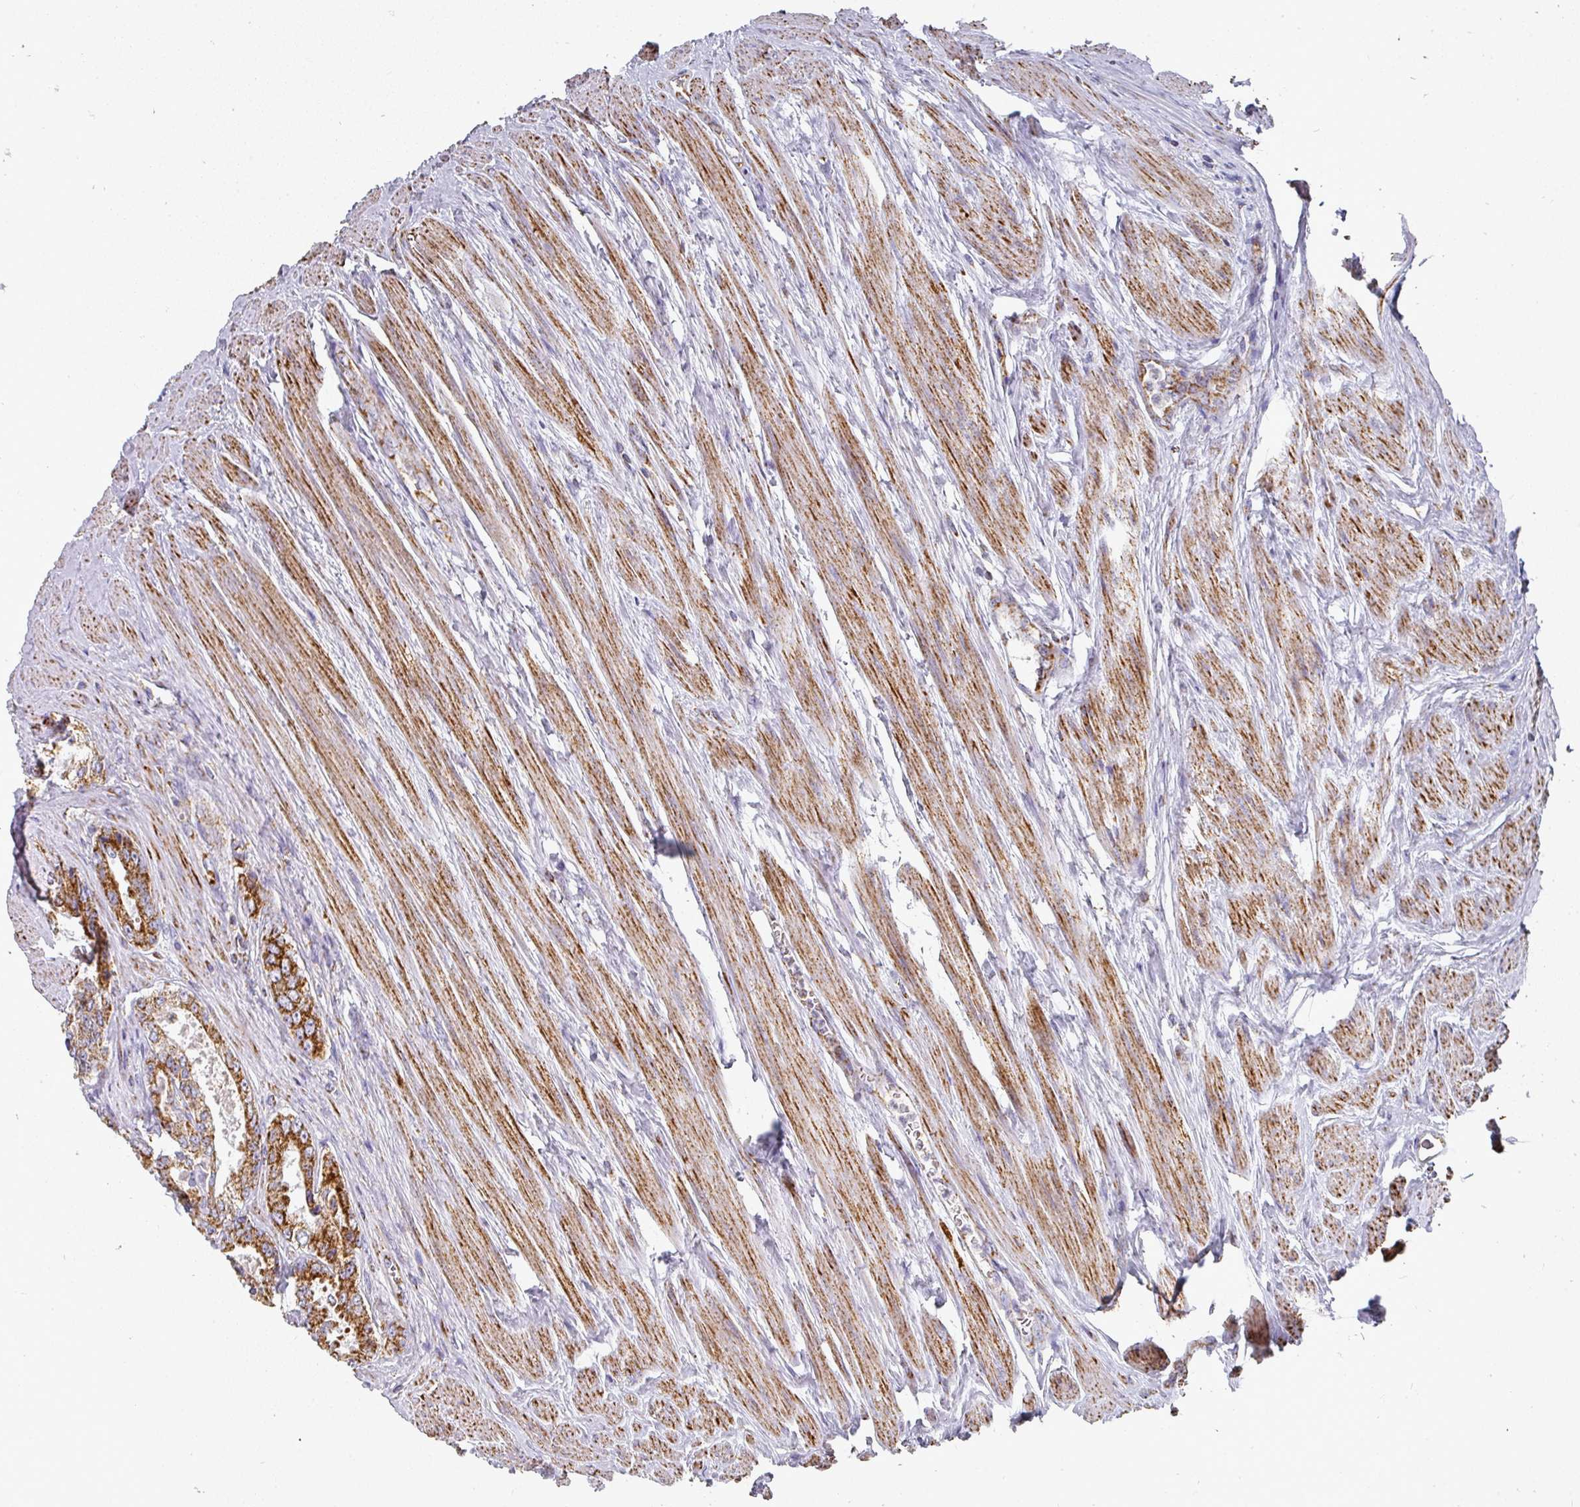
{"staining": {"intensity": "strong", "quantity": ">75%", "location": "cytoplasmic/membranous"}, "tissue": "prostate cancer", "cell_type": "Tumor cells", "image_type": "cancer", "snomed": [{"axis": "morphology", "description": "Adenocarcinoma, Low grade"}, {"axis": "topography", "description": "Prostate"}], "caption": "This photomicrograph demonstrates IHC staining of human prostate low-grade adenocarcinoma, with high strong cytoplasmic/membranous expression in approximately >75% of tumor cells.", "gene": "UQCRFS1", "patient": {"sex": "male", "age": 68}}